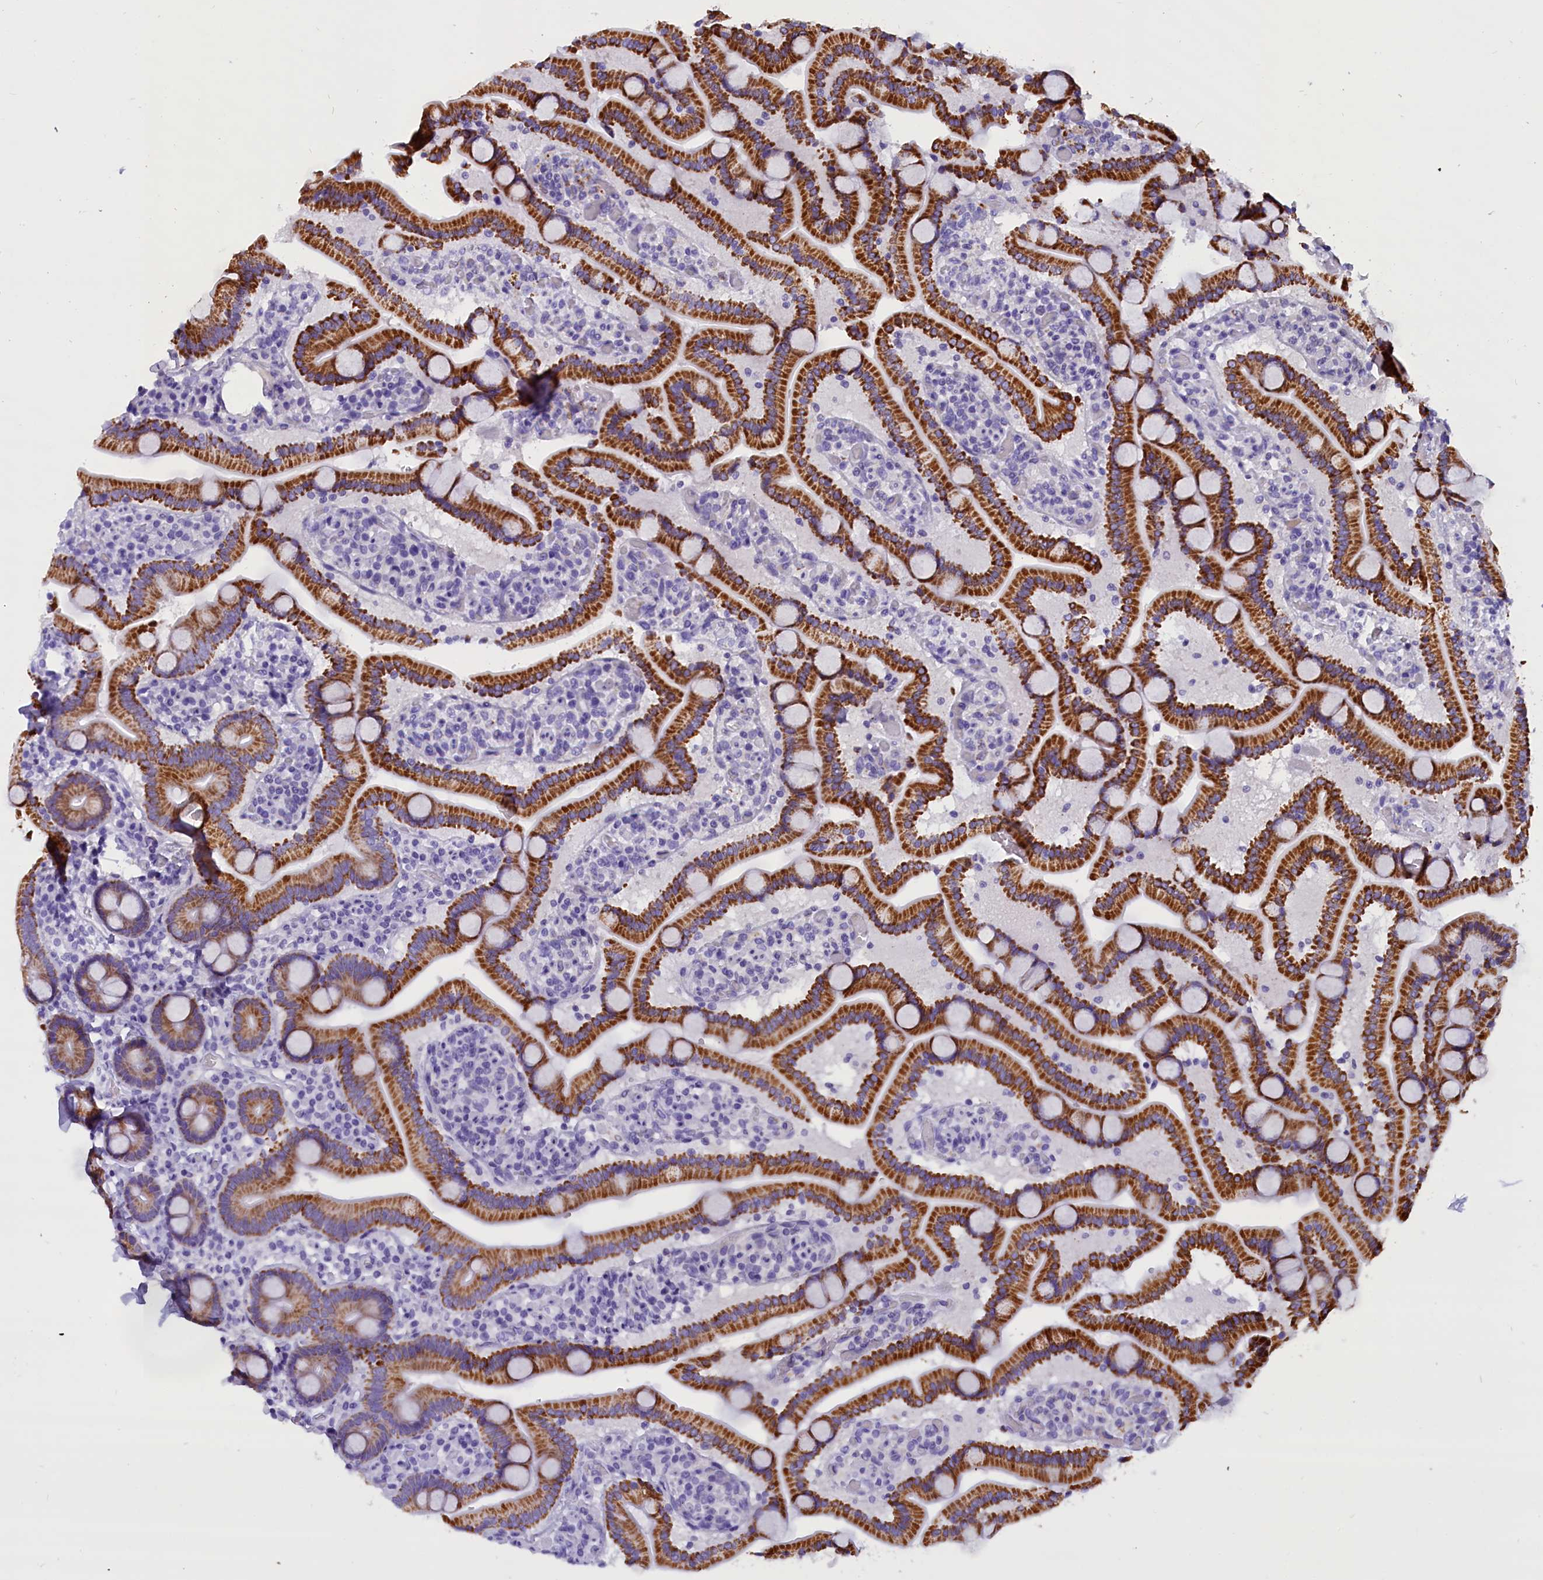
{"staining": {"intensity": "strong", "quantity": ">75%", "location": "cytoplasmic/membranous"}, "tissue": "duodenum", "cell_type": "Glandular cells", "image_type": "normal", "snomed": [{"axis": "morphology", "description": "Normal tissue, NOS"}, {"axis": "topography", "description": "Duodenum"}], "caption": "Immunohistochemistry (DAB) staining of normal duodenum shows strong cytoplasmic/membranous protein positivity in approximately >75% of glandular cells. The protein of interest is stained brown, and the nuclei are stained in blue (DAB IHC with brightfield microscopy, high magnification).", "gene": "ABAT", "patient": {"sex": "male", "age": 55}}